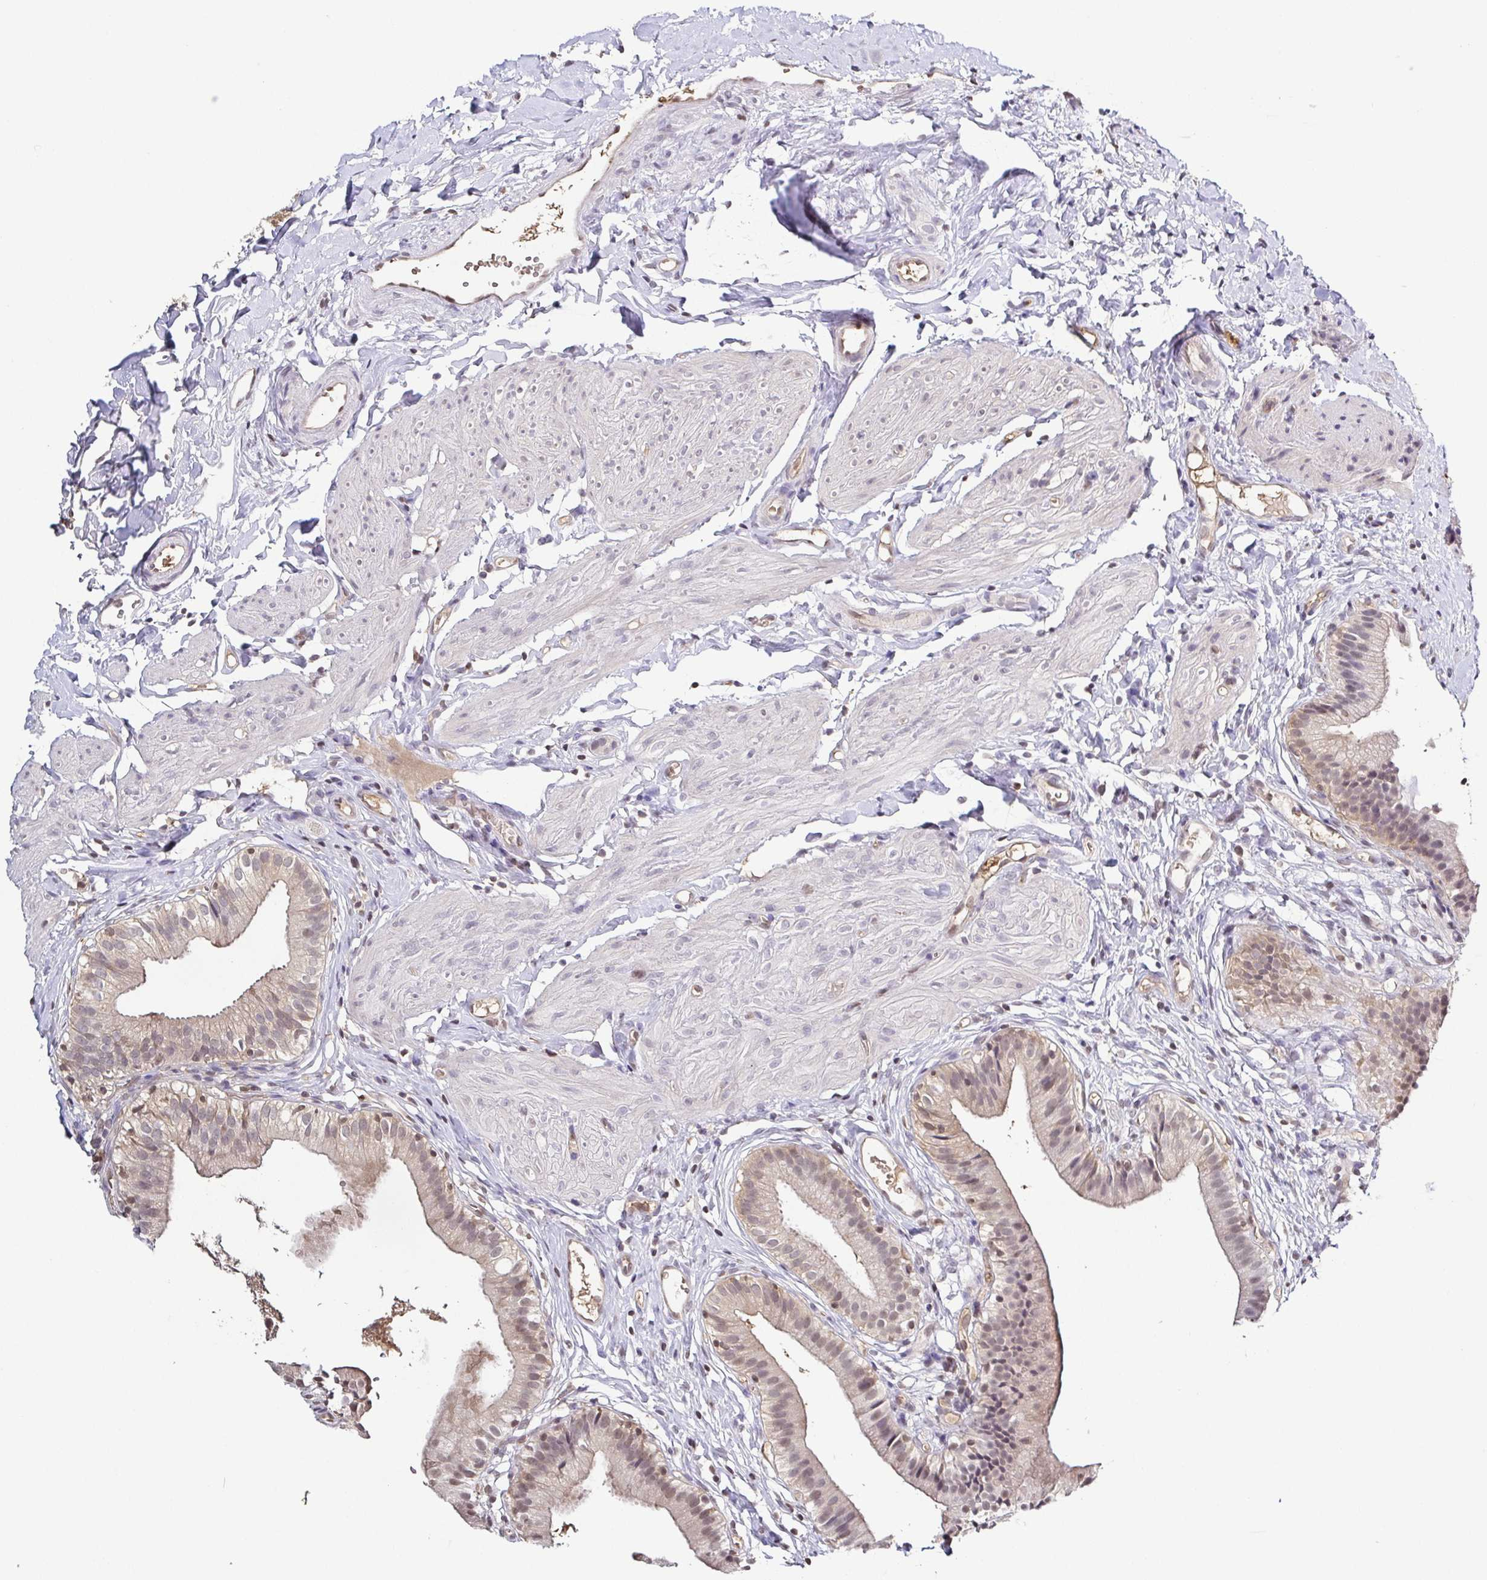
{"staining": {"intensity": "weak", "quantity": ">75%", "location": "cytoplasmic/membranous,nuclear"}, "tissue": "gallbladder", "cell_type": "Glandular cells", "image_type": "normal", "snomed": [{"axis": "morphology", "description": "Normal tissue, NOS"}, {"axis": "topography", "description": "Gallbladder"}], "caption": "High-power microscopy captured an IHC photomicrograph of unremarkable gallbladder, revealing weak cytoplasmic/membranous,nuclear positivity in approximately >75% of glandular cells. Using DAB (brown) and hematoxylin (blue) stains, captured at high magnification using brightfield microscopy.", "gene": "PSMB9", "patient": {"sex": "female", "age": 47}}